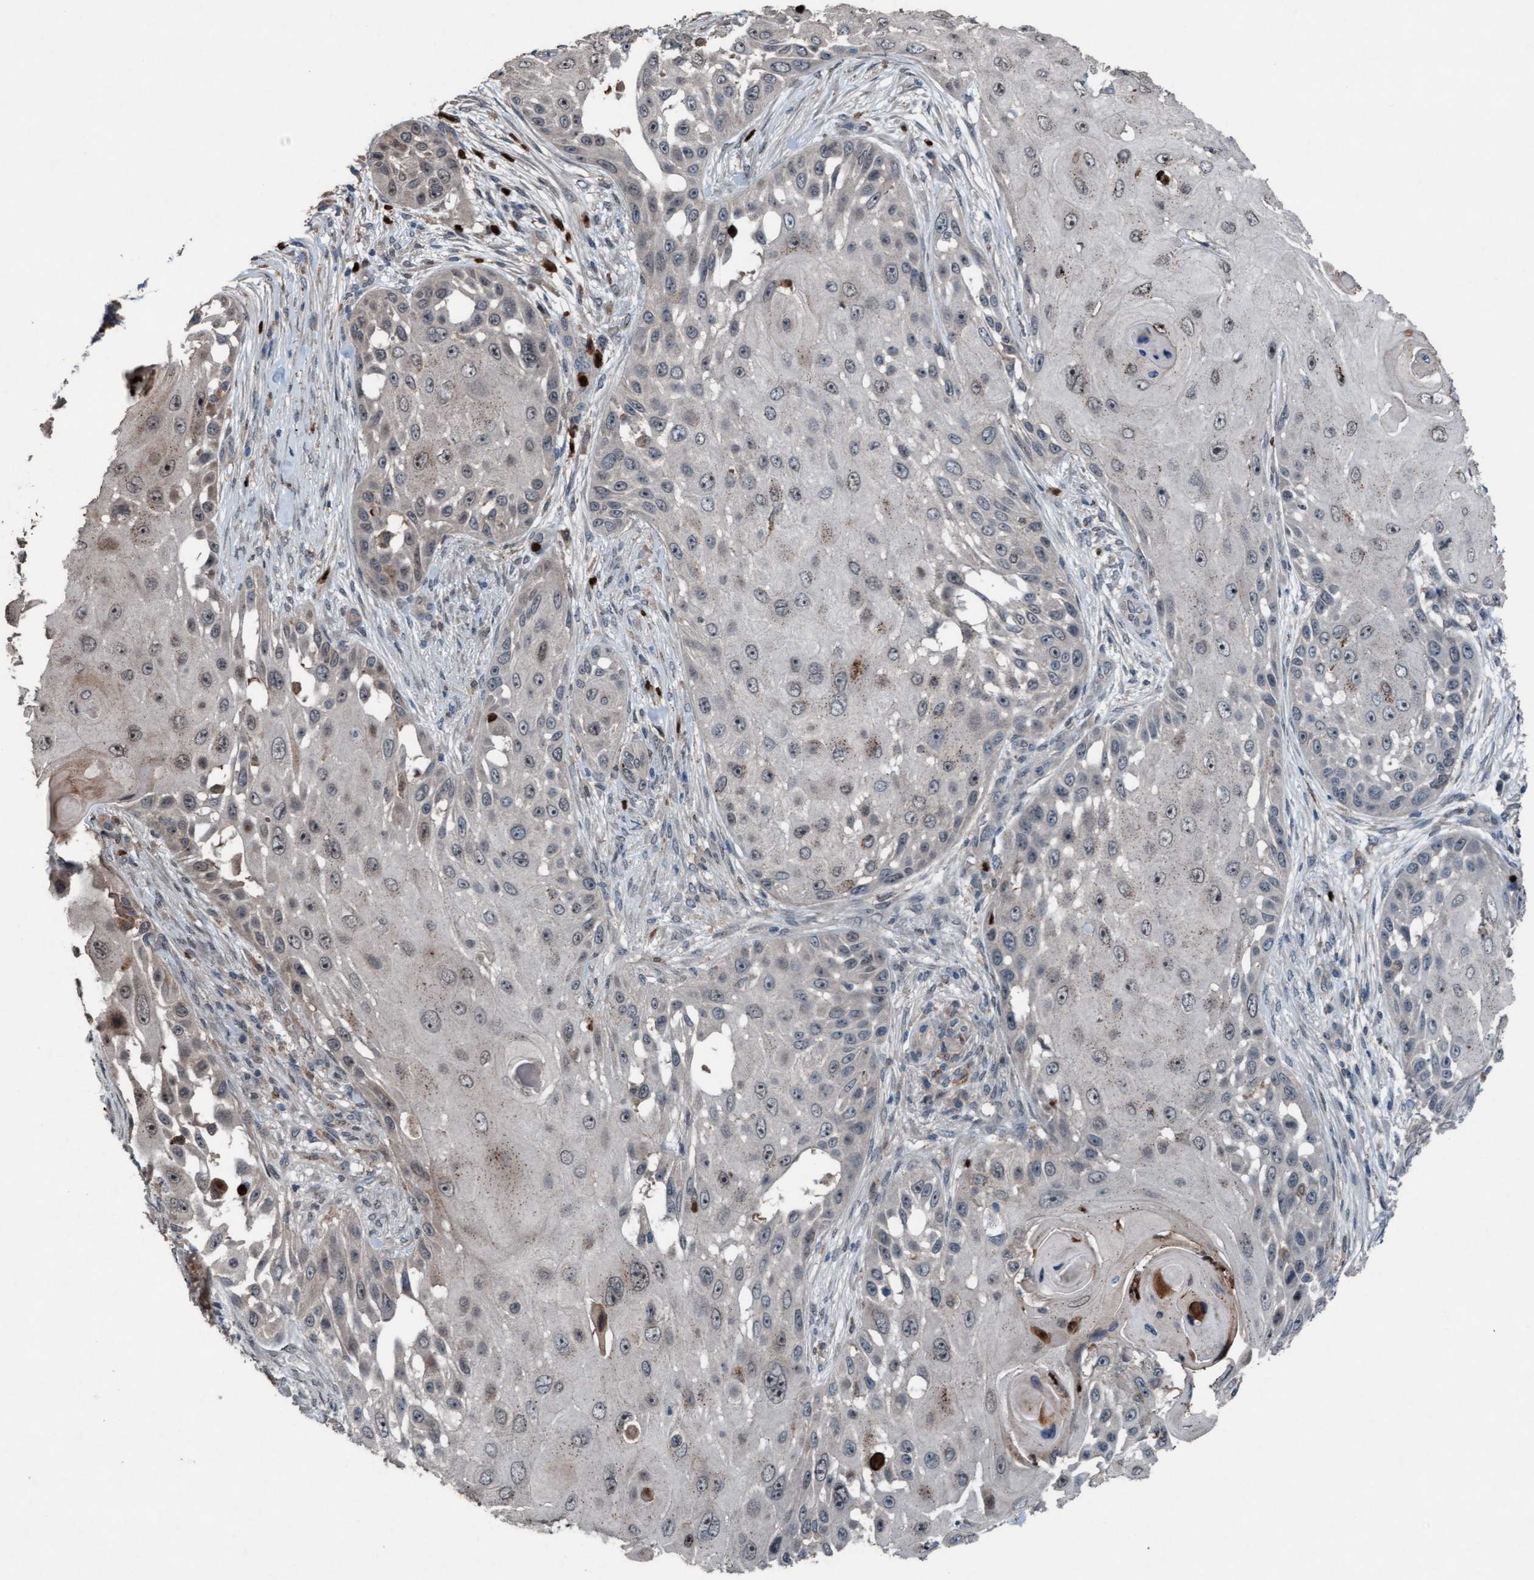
{"staining": {"intensity": "moderate", "quantity": "<25%", "location": "nuclear"}, "tissue": "skin cancer", "cell_type": "Tumor cells", "image_type": "cancer", "snomed": [{"axis": "morphology", "description": "Squamous cell carcinoma, NOS"}, {"axis": "topography", "description": "Skin"}], "caption": "Human skin squamous cell carcinoma stained for a protein (brown) reveals moderate nuclear positive positivity in approximately <25% of tumor cells.", "gene": "PLXNB2", "patient": {"sex": "female", "age": 44}}